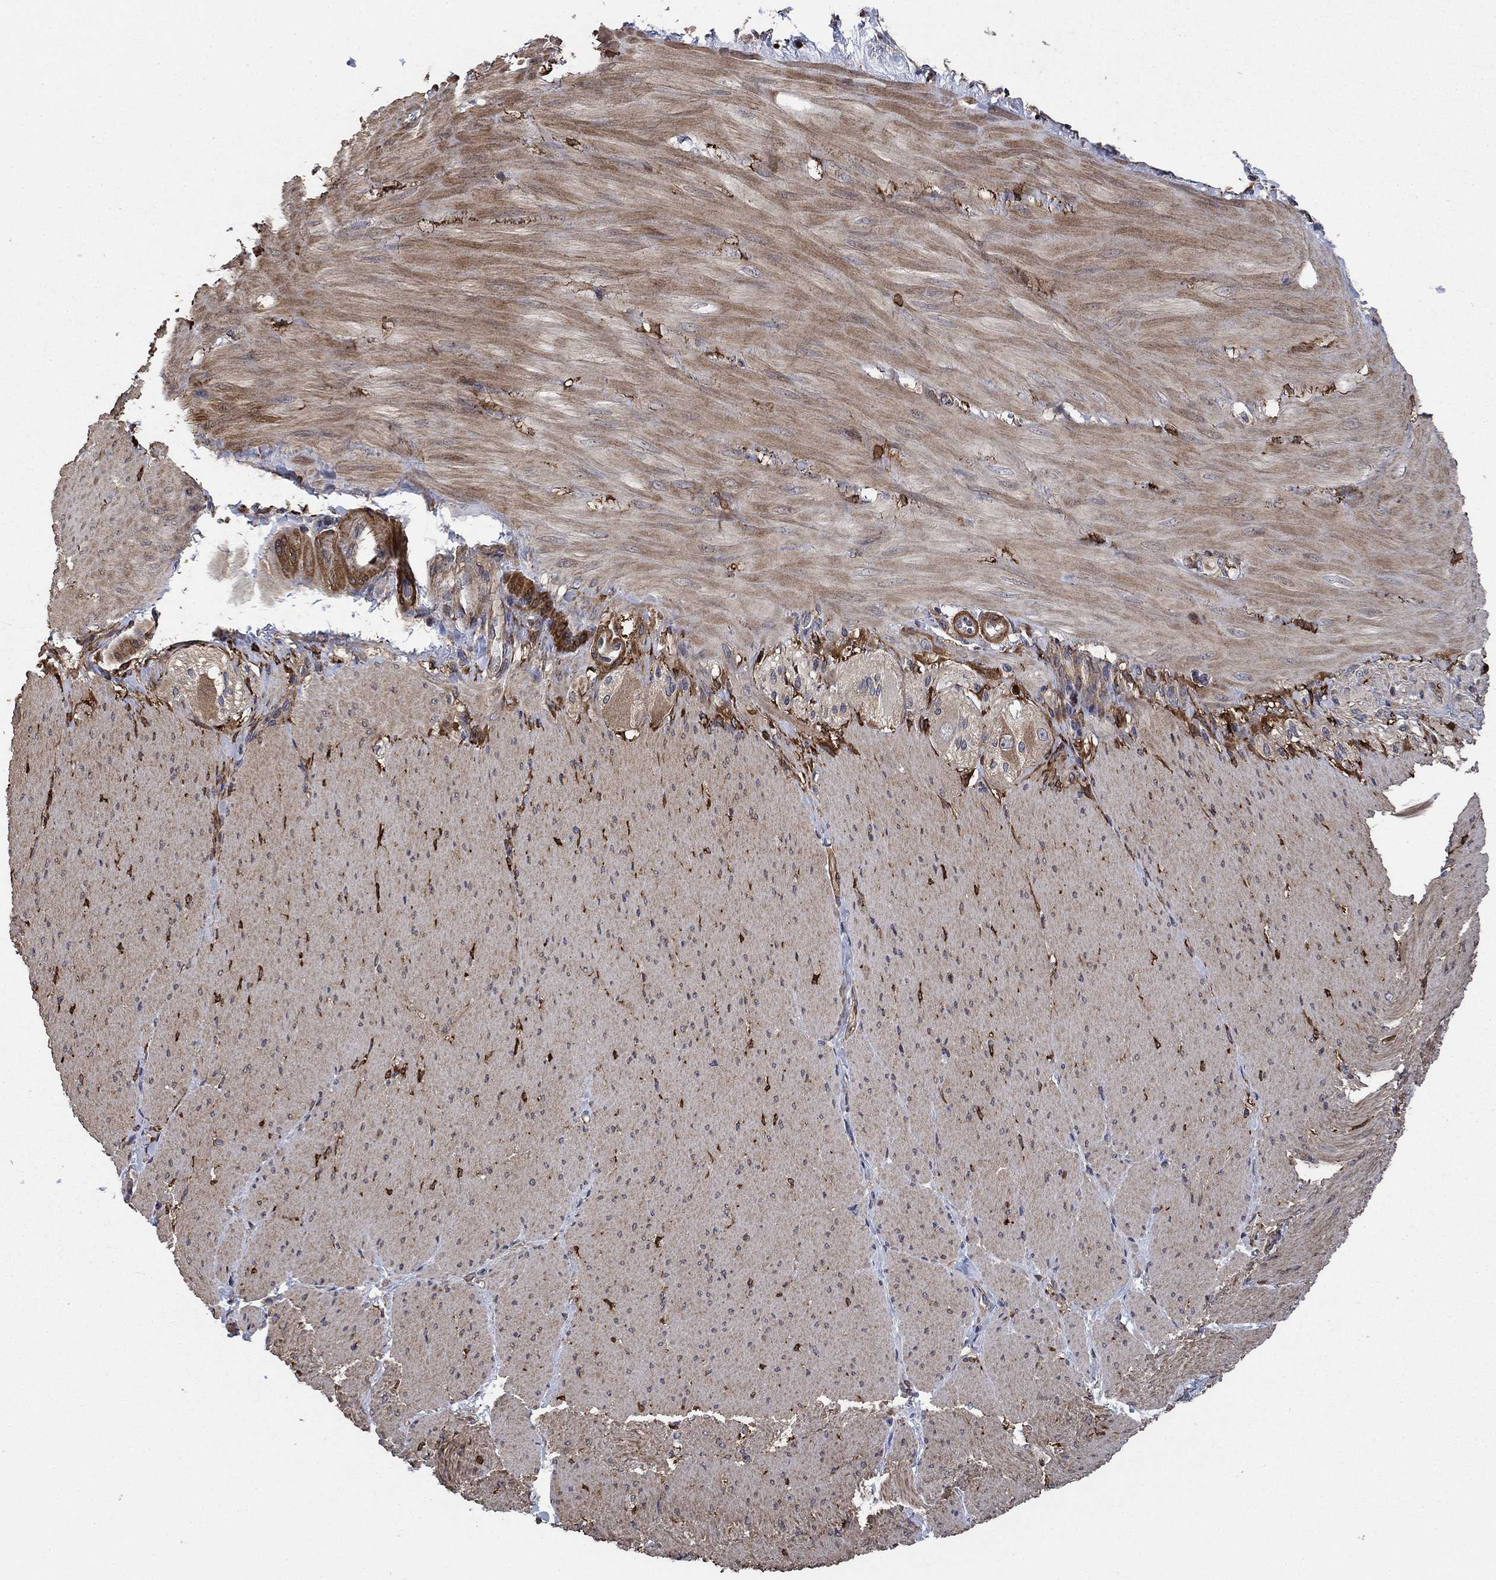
{"staining": {"intensity": "negative", "quantity": "none", "location": "none"}, "tissue": "soft tissue", "cell_type": "Fibroblasts", "image_type": "normal", "snomed": [{"axis": "morphology", "description": "Normal tissue, NOS"}, {"axis": "topography", "description": "Smooth muscle"}, {"axis": "topography", "description": "Duodenum"}, {"axis": "topography", "description": "Peripheral nerve tissue"}], "caption": "Protein analysis of benign soft tissue displays no significant positivity in fibroblasts. (DAB immunohistochemistry, high magnification).", "gene": "PDE3A", "patient": {"sex": "female", "age": 61}}